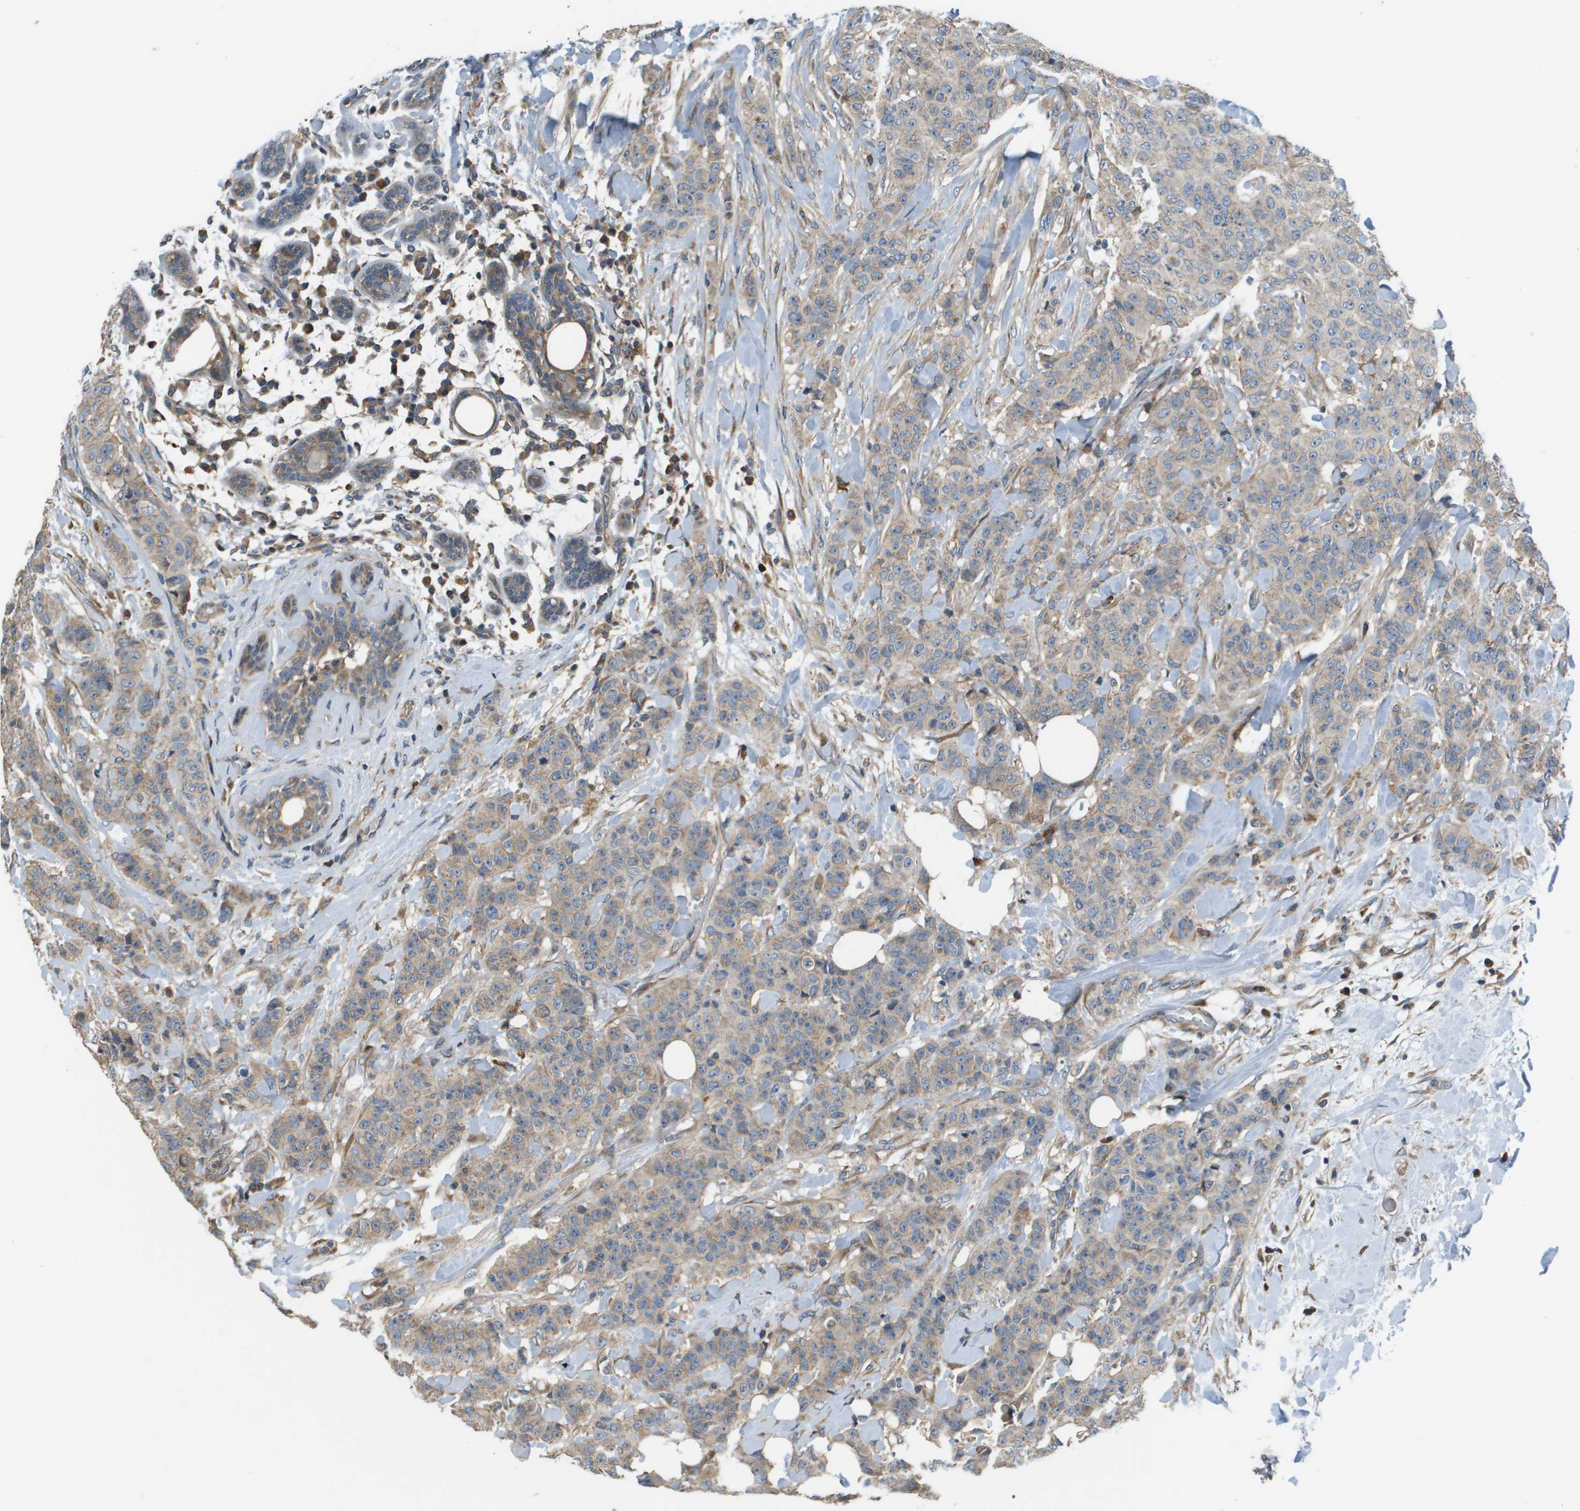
{"staining": {"intensity": "weak", "quantity": ">75%", "location": "cytoplasmic/membranous"}, "tissue": "breast cancer", "cell_type": "Tumor cells", "image_type": "cancer", "snomed": [{"axis": "morphology", "description": "Normal tissue, NOS"}, {"axis": "morphology", "description": "Duct carcinoma"}, {"axis": "topography", "description": "Breast"}], "caption": "DAB immunohistochemical staining of invasive ductal carcinoma (breast) demonstrates weak cytoplasmic/membranous protein staining in approximately >75% of tumor cells. (brown staining indicates protein expression, while blue staining denotes nuclei).", "gene": "SAMSN1", "patient": {"sex": "female", "age": 40}}